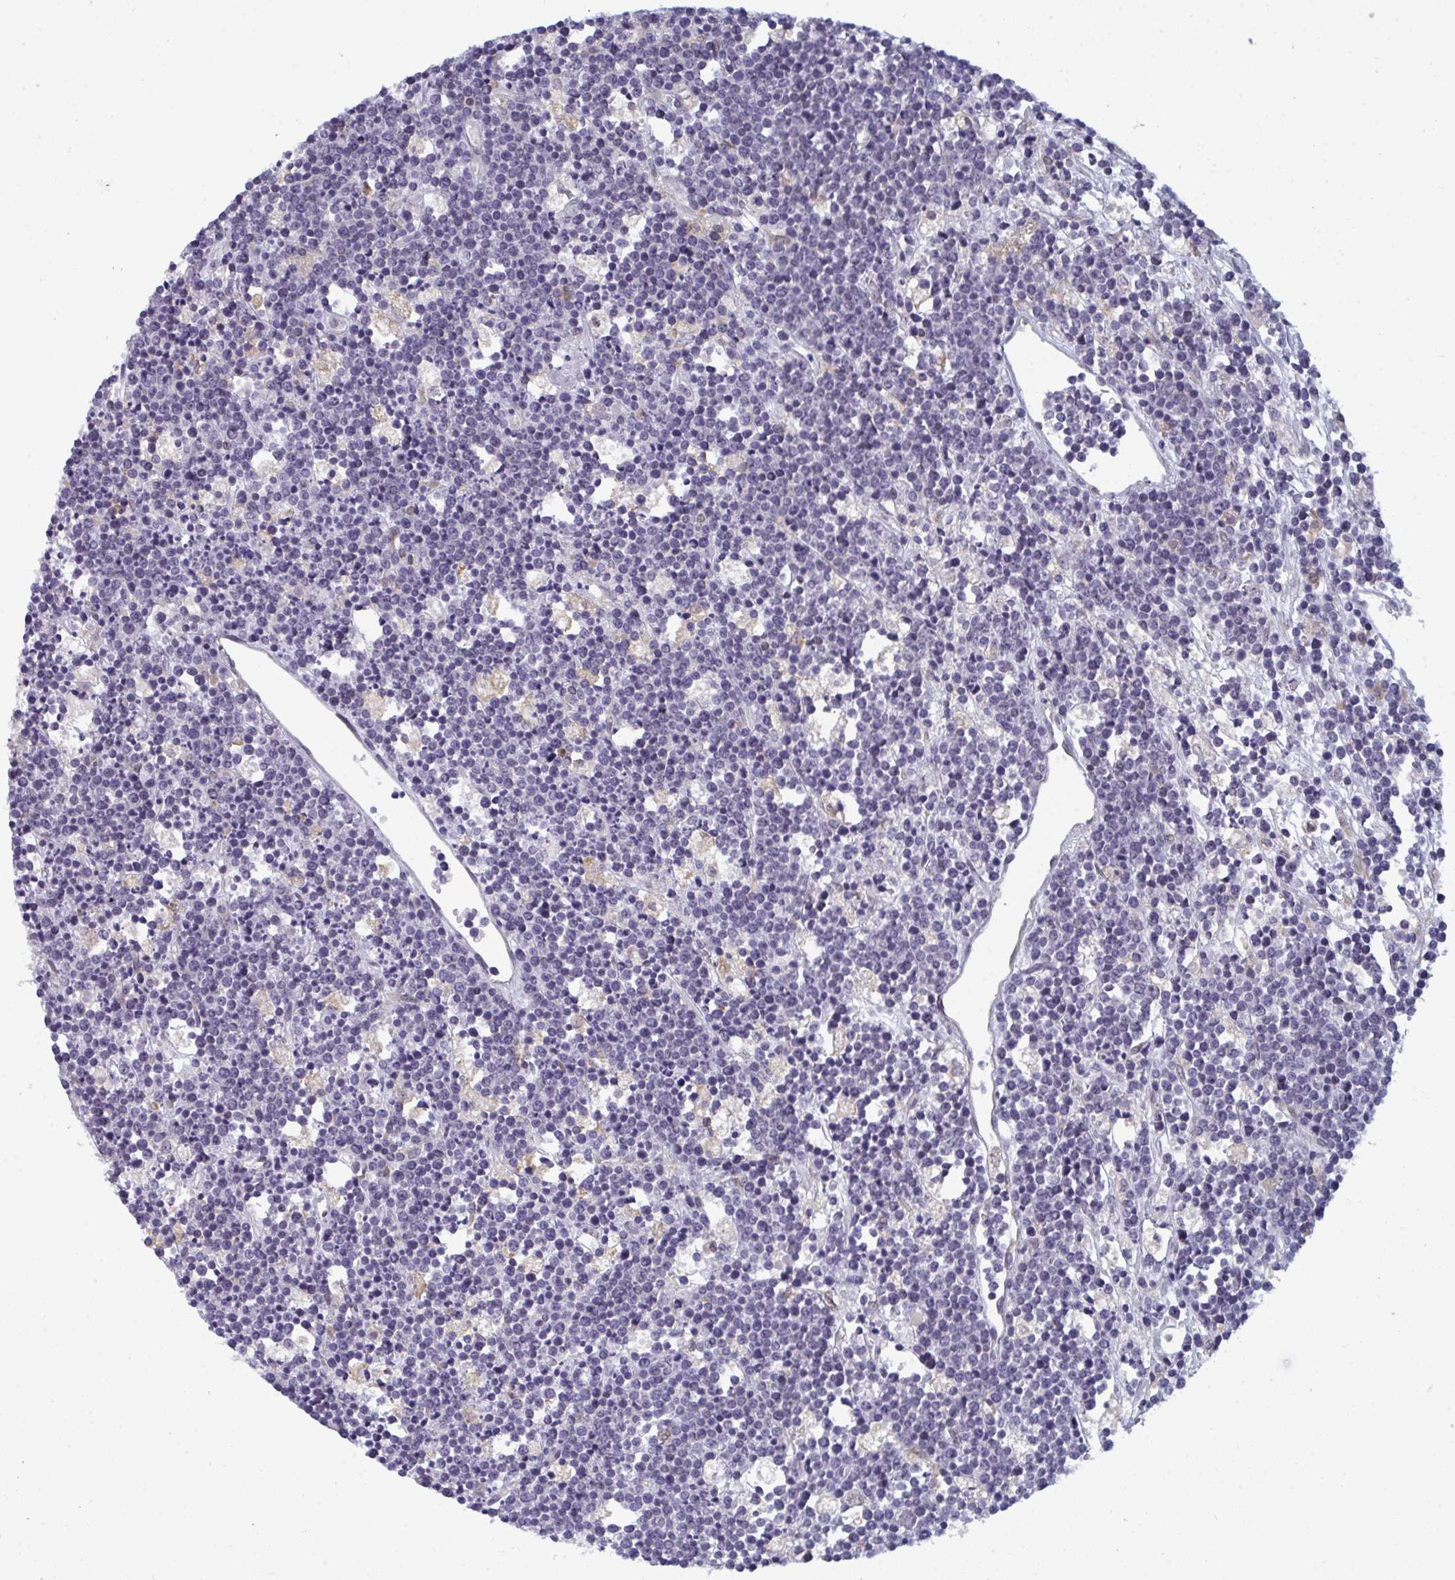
{"staining": {"intensity": "negative", "quantity": "none", "location": "none"}, "tissue": "lymphoma", "cell_type": "Tumor cells", "image_type": "cancer", "snomed": [{"axis": "morphology", "description": "Malignant lymphoma, non-Hodgkin's type, High grade"}, {"axis": "topography", "description": "Ovary"}], "caption": "Human lymphoma stained for a protein using immunohistochemistry reveals no staining in tumor cells.", "gene": "LYSMD4", "patient": {"sex": "female", "age": 56}}